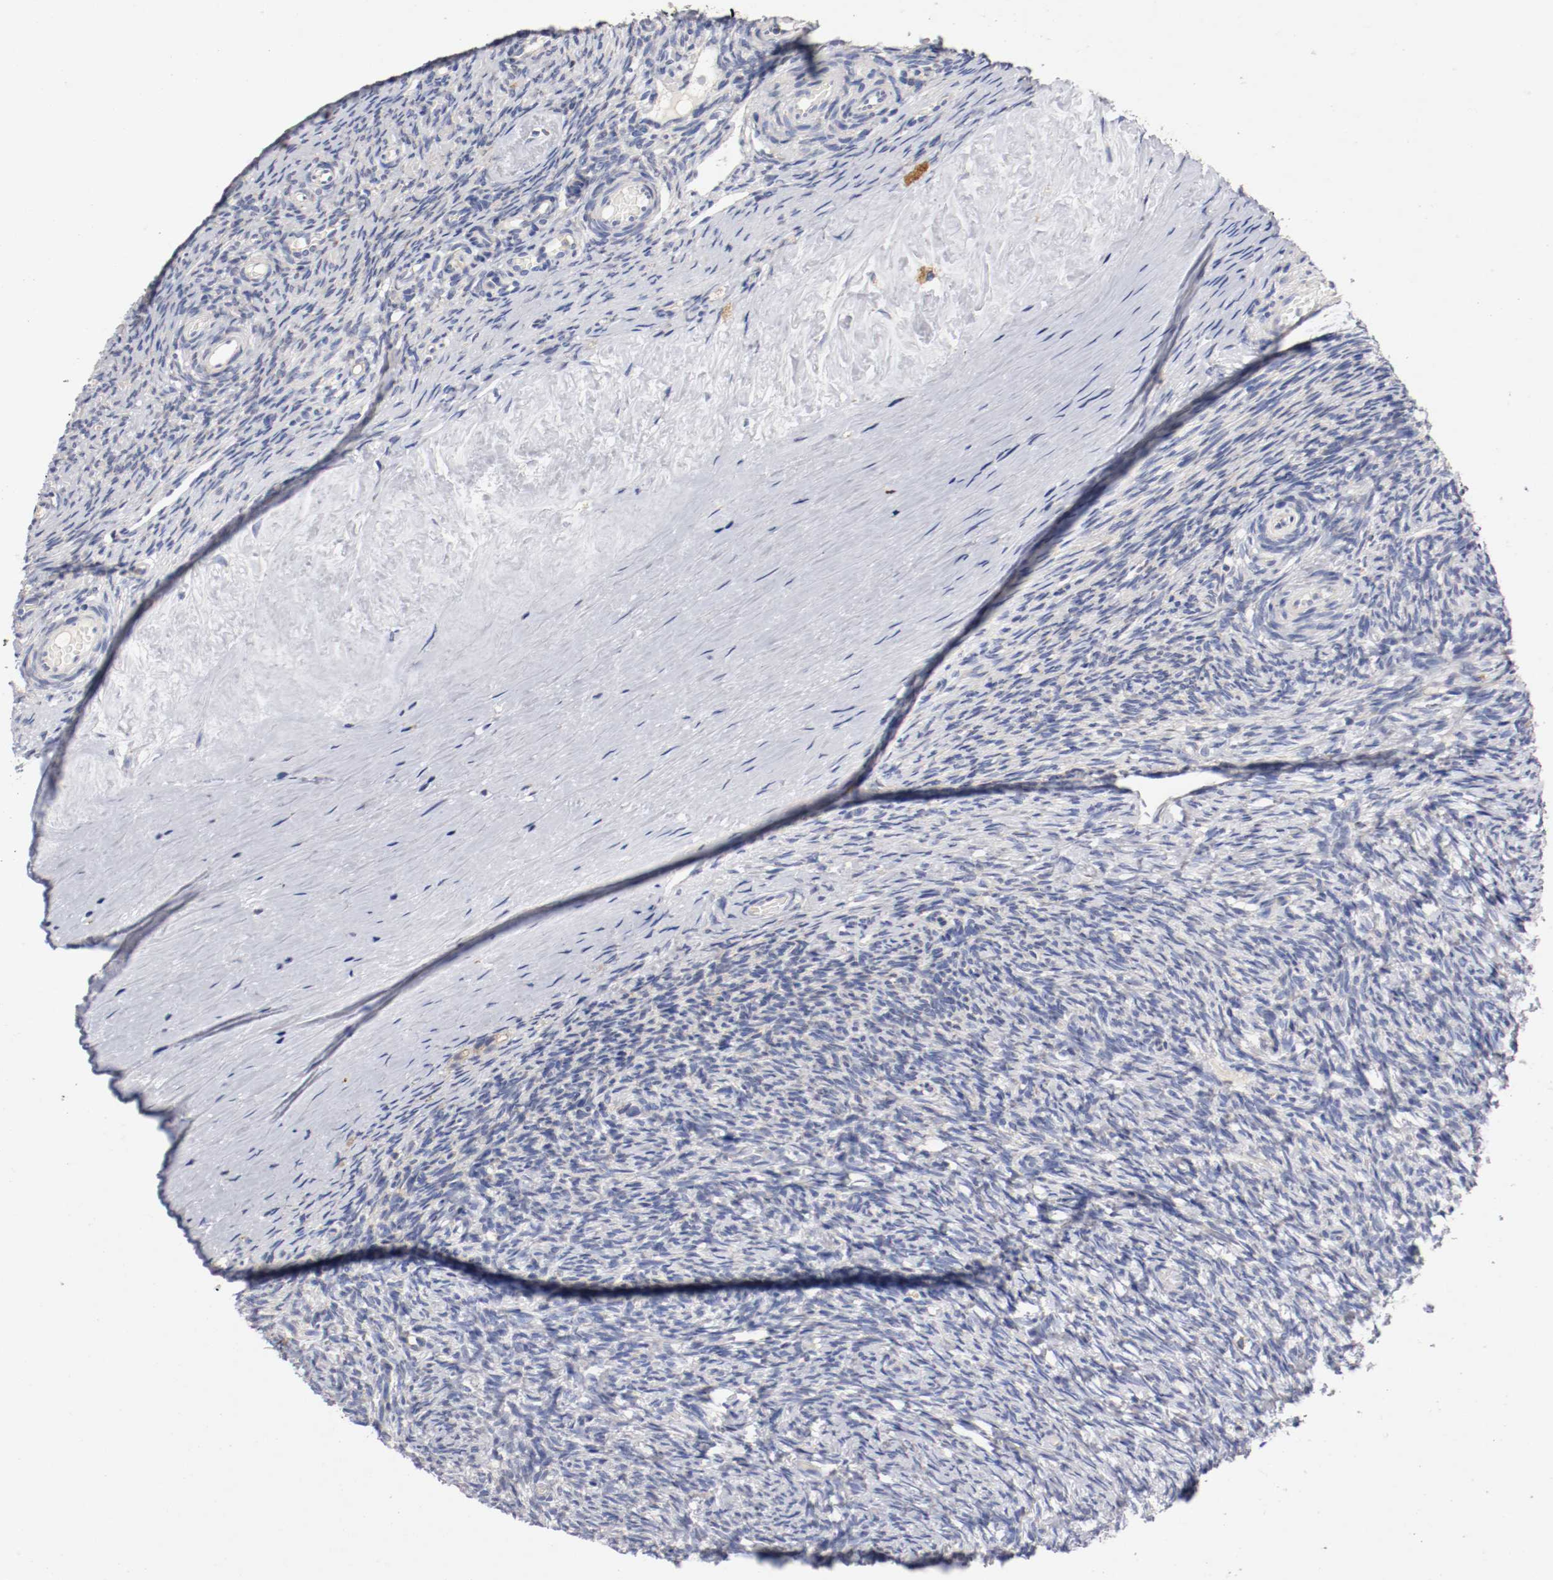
{"staining": {"intensity": "moderate", "quantity": "<25%", "location": "cytoplasmic/membranous"}, "tissue": "ovary", "cell_type": "Ovarian stroma cells", "image_type": "normal", "snomed": [{"axis": "morphology", "description": "Normal tissue, NOS"}, {"axis": "topography", "description": "Ovary"}], "caption": "Brown immunohistochemical staining in benign ovary demonstrates moderate cytoplasmic/membranous expression in about <25% of ovarian stroma cells.", "gene": "TRAF2", "patient": {"sex": "female", "age": 60}}